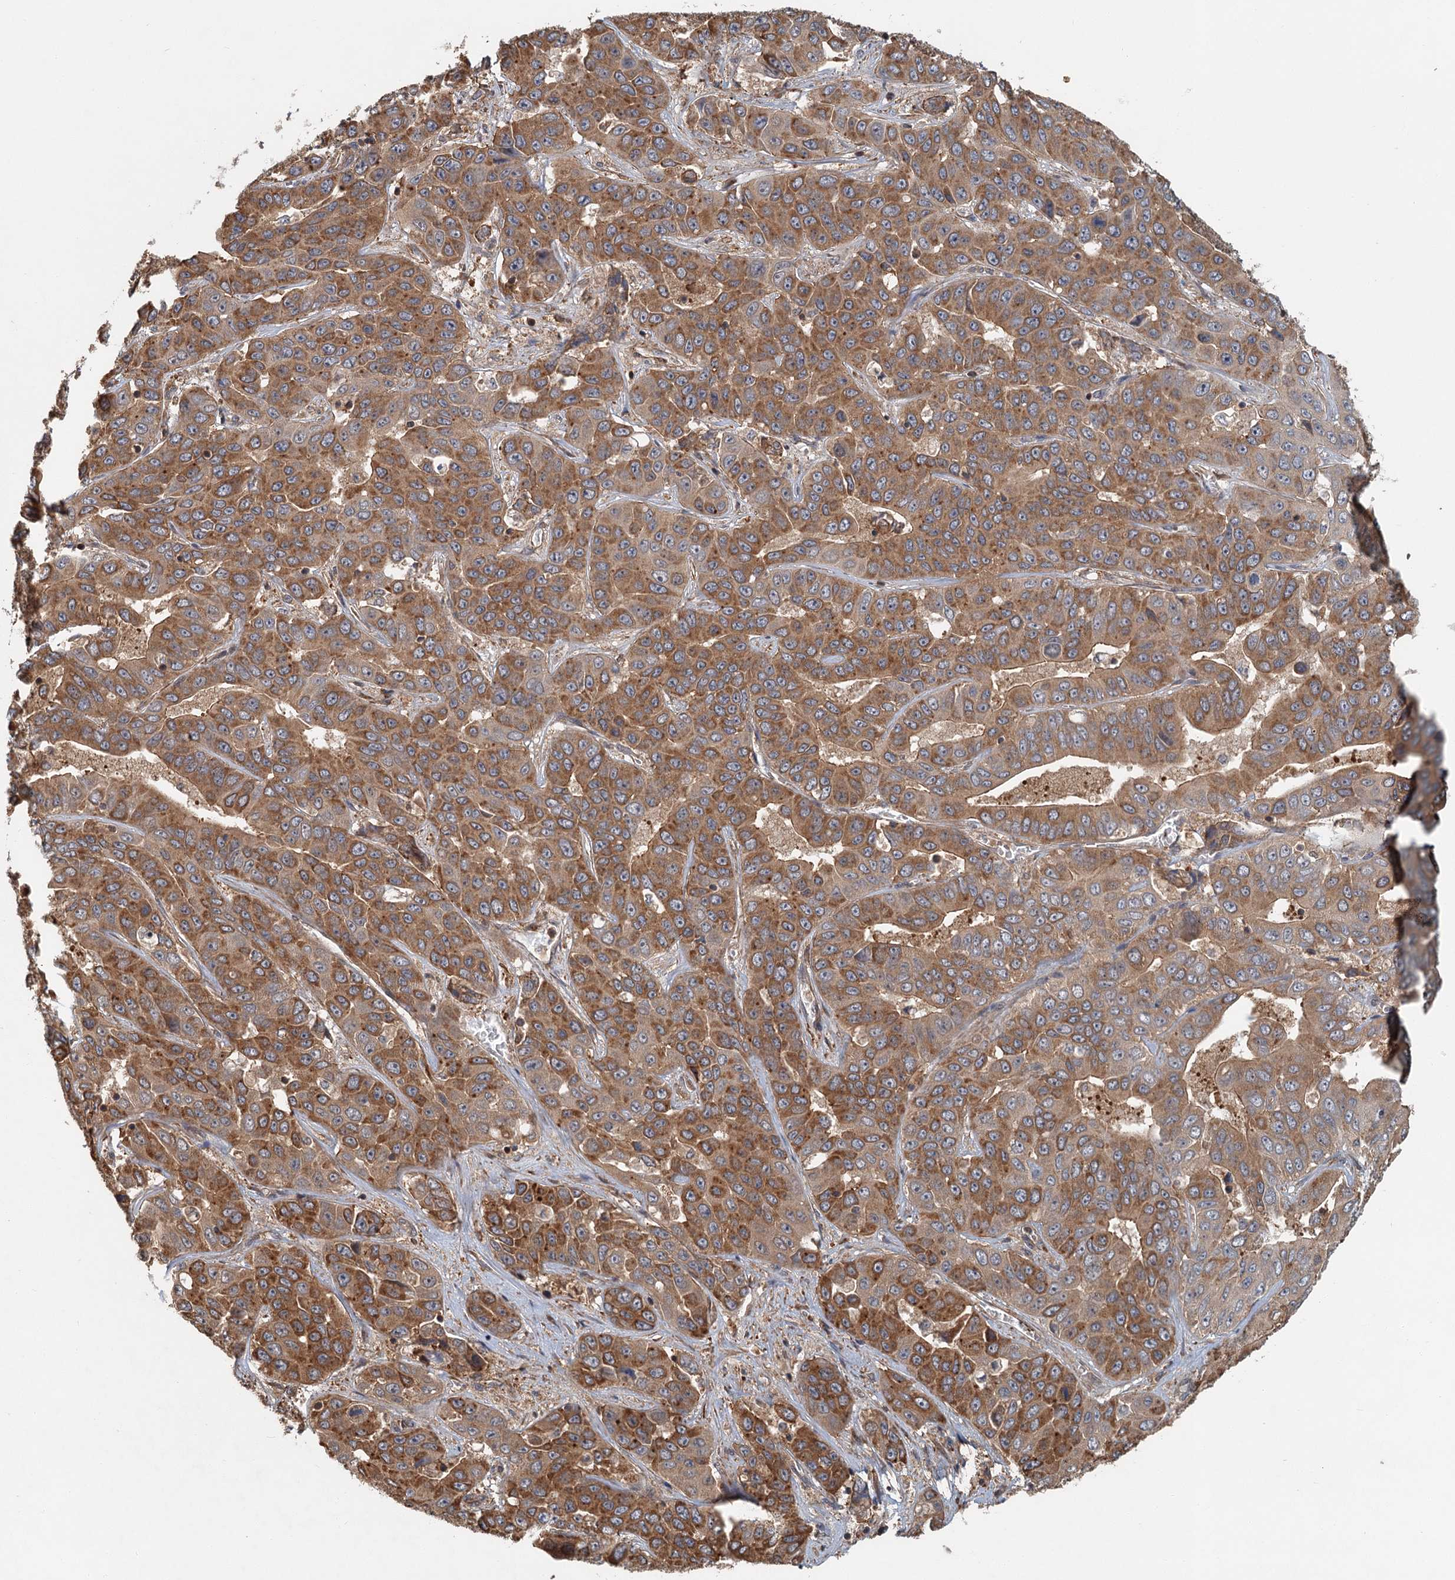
{"staining": {"intensity": "strong", "quantity": ">75%", "location": "cytoplasmic/membranous"}, "tissue": "liver cancer", "cell_type": "Tumor cells", "image_type": "cancer", "snomed": [{"axis": "morphology", "description": "Cholangiocarcinoma"}, {"axis": "topography", "description": "Liver"}], "caption": "Protein expression analysis of human cholangiocarcinoma (liver) reveals strong cytoplasmic/membranous positivity in about >75% of tumor cells. The staining was performed using DAB to visualize the protein expression in brown, while the nuclei were stained in blue with hematoxylin (Magnification: 20x).", "gene": "ZNF527", "patient": {"sex": "female", "age": 52}}